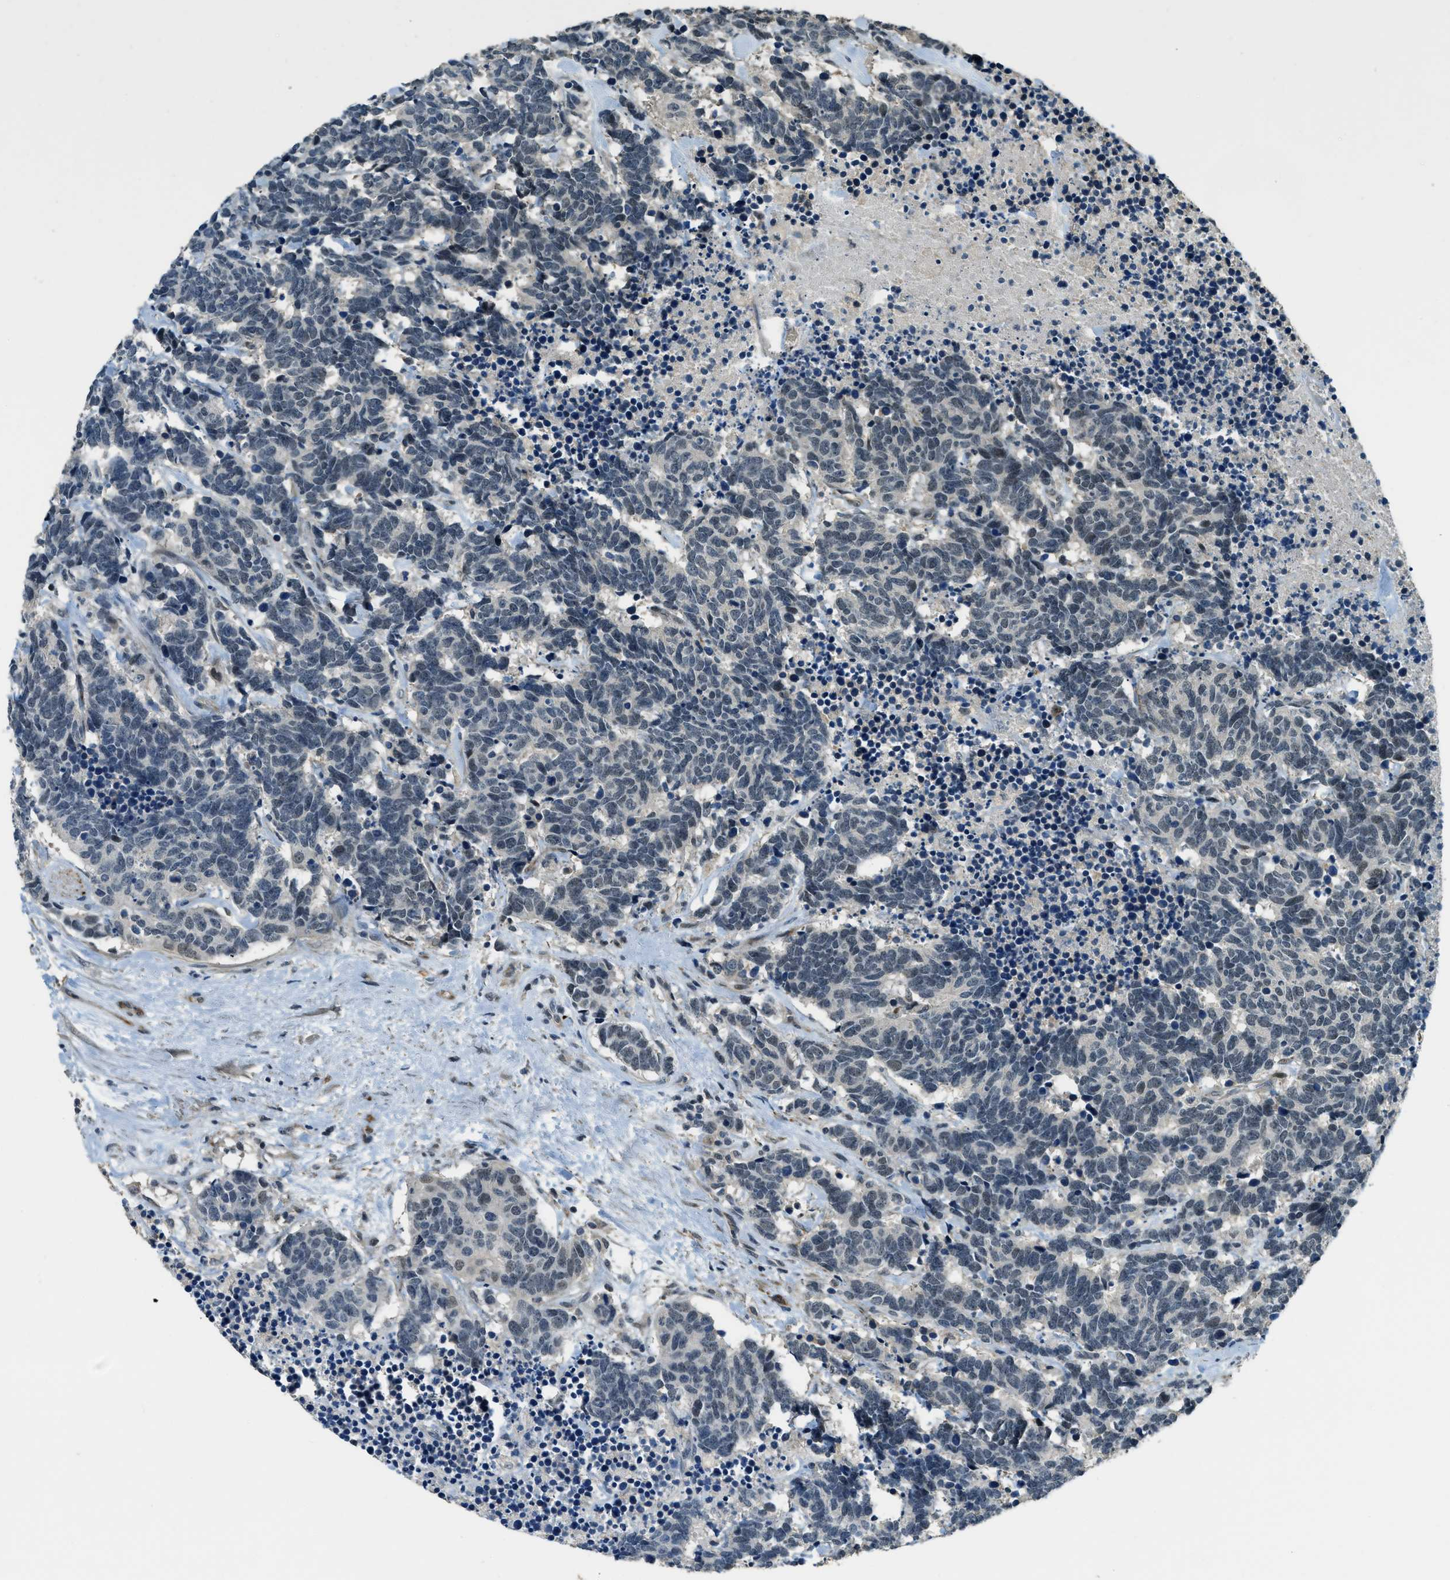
{"staining": {"intensity": "weak", "quantity": "<25%", "location": "nuclear"}, "tissue": "carcinoid", "cell_type": "Tumor cells", "image_type": "cancer", "snomed": [{"axis": "morphology", "description": "Carcinoma, NOS"}, {"axis": "morphology", "description": "Carcinoid, malignant, NOS"}, {"axis": "topography", "description": "Urinary bladder"}], "caption": "This is an immunohistochemistry micrograph of human carcinoma. There is no positivity in tumor cells.", "gene": "MED21", "patient": {"sex": "male", "age": 57}}